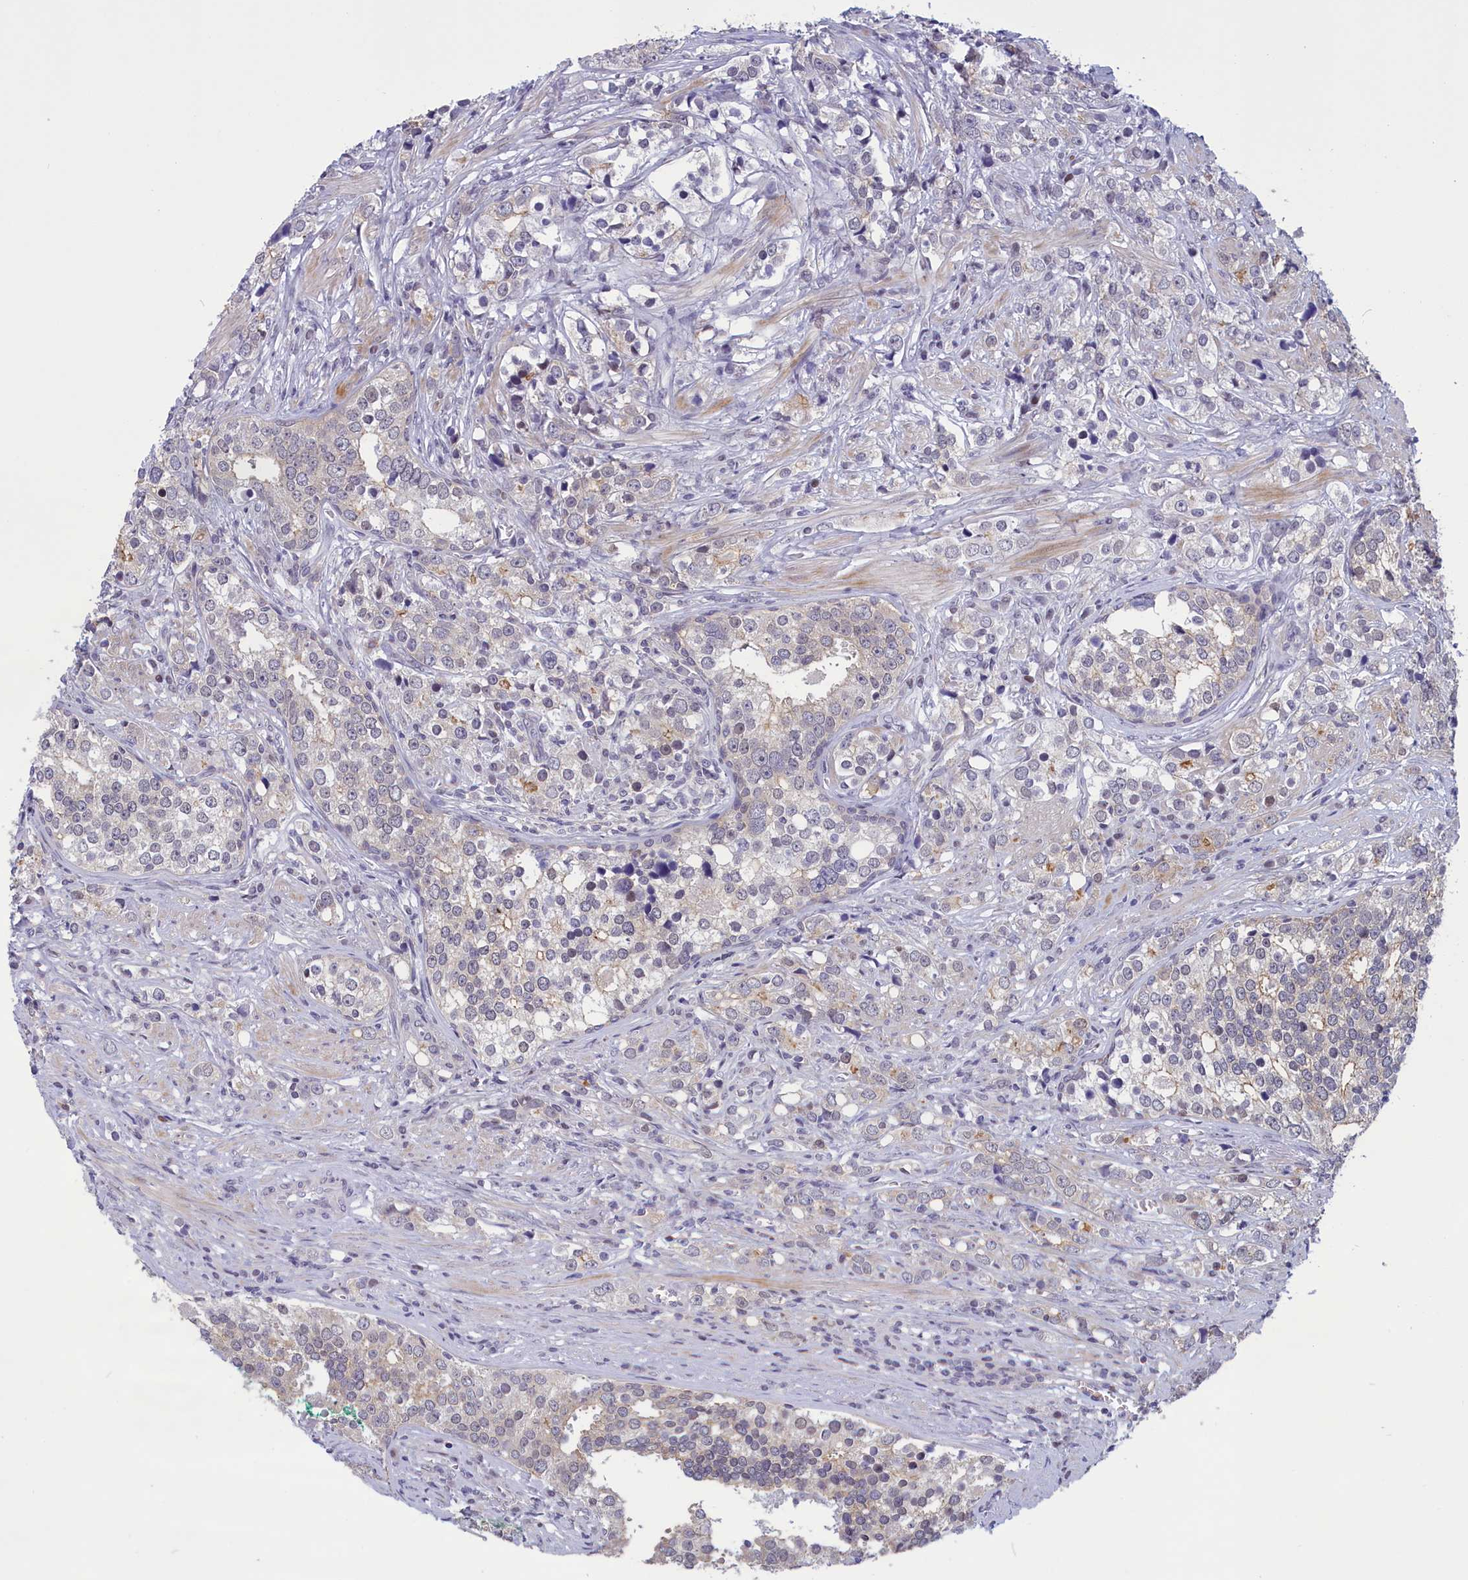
{"staining": {"intensity": "negative", "quantity": "none", "location": "none"}, "tissue": "prostate cancer", "cell_type": "Tumor cells", "image_type": "cancer", "snomed": [{"axis": "morphology", "description": "Adenocarcinoma, High grade"}, {"axis": "topography", "description": "Prostate"}], "caption": "The immunohistochemistry photomicrograph has no significant expression in tumor cells of prostate cancer tissue.", "gene": "CORO2A", "patient": {"sex": "male", "age": 71}}